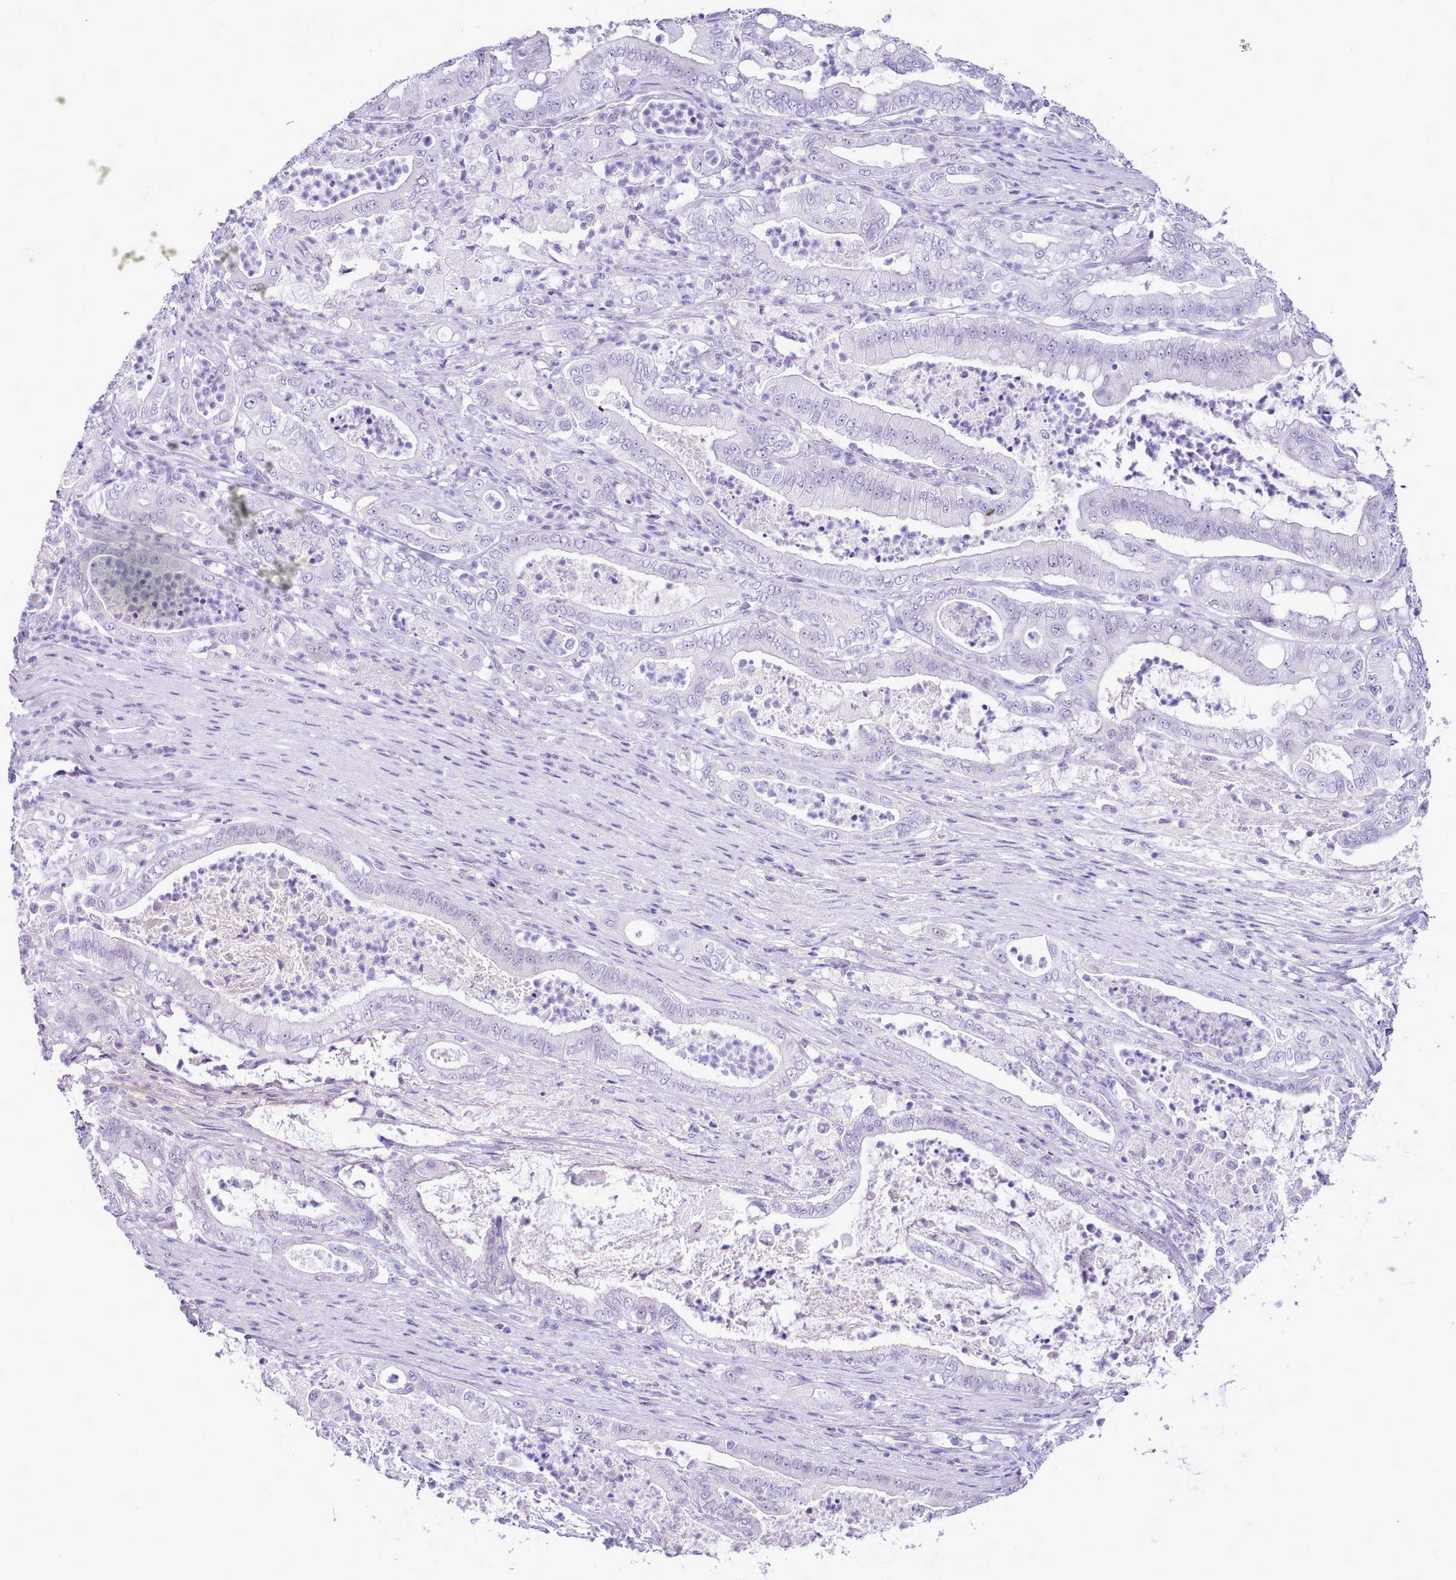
{"staining": {"intensity": "negative", "quantity": "none", "location": "none"}, "tissue": "pancreatic cancer", "cell_type": "Tumor cells", "image_type": "cancer", "snomed": [{"axis": "morphology", "description": "Adenocarcinoma, NOS"}, {"axis": "topography", "description": "Pancreas"}], "caption": "Micrograph shows no protein positivity in tumor cells of adenocarcinoma (pancreatic) tissue. (DAB (3,3'-diaminobenzidine) immunohistochemistry, high magnification).", "gene": "LRRC37A", "patient": {"sex": "male", "age": 71}}